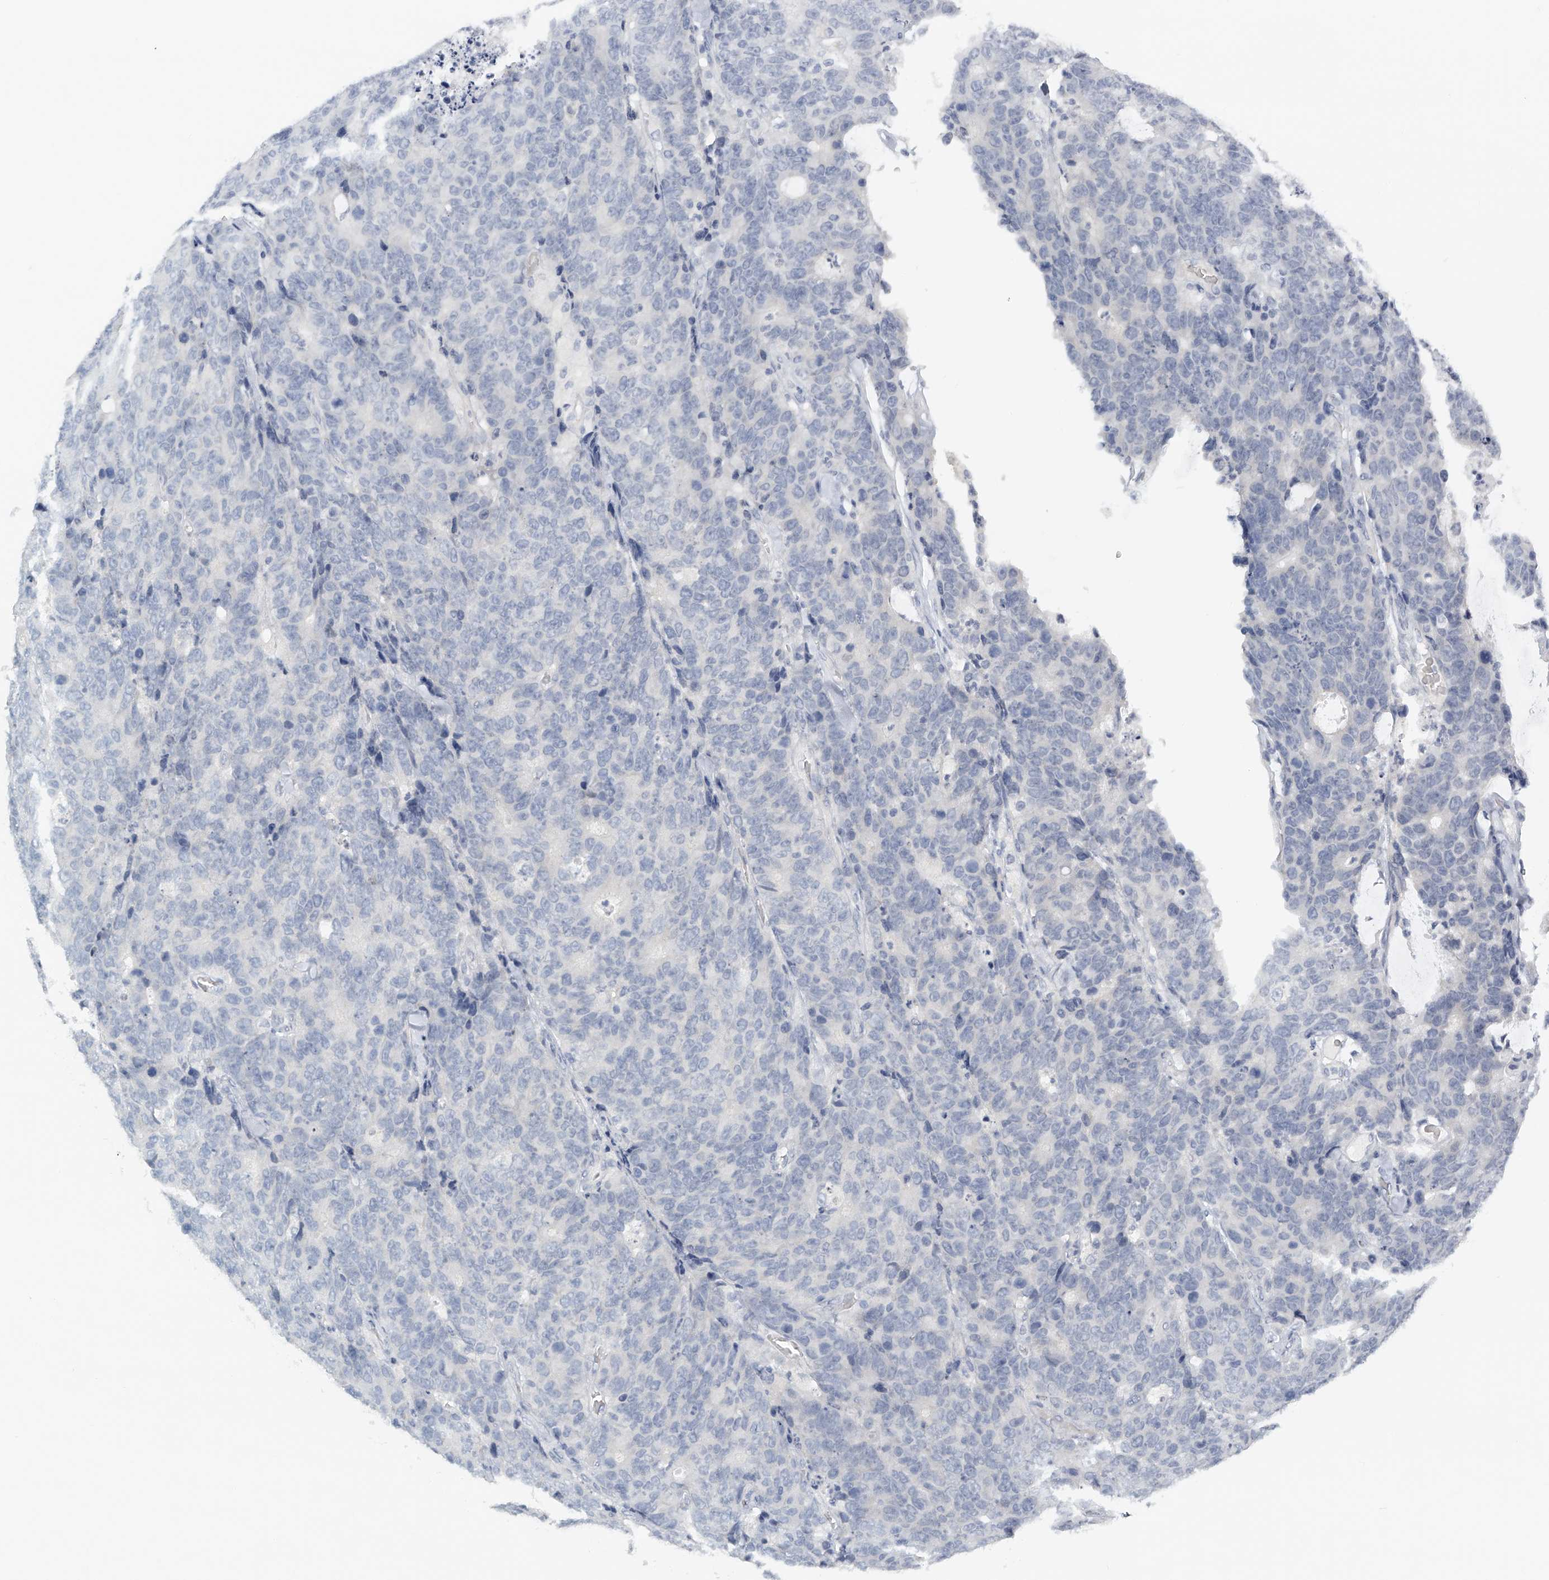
{"staining": {"intensity": "negative", "quantity": "none", "location": "none"}, "tissue": "colorectal cancer", "cell_type": "Tumor cells", "image_type": "cancer", "snomed": [{"axis": "morphology", "description": "Adenocarcinoma, NOS"}, {"axis": "topography", "description": "Colon"}], "caption": "Colorectal adenocarcinoma stained for a protein using immunohistochemistry (IHC) exhibits no positivity tumor cells.", "gene": "FAT2", "patient": {"sex": "female", "age": 86}}